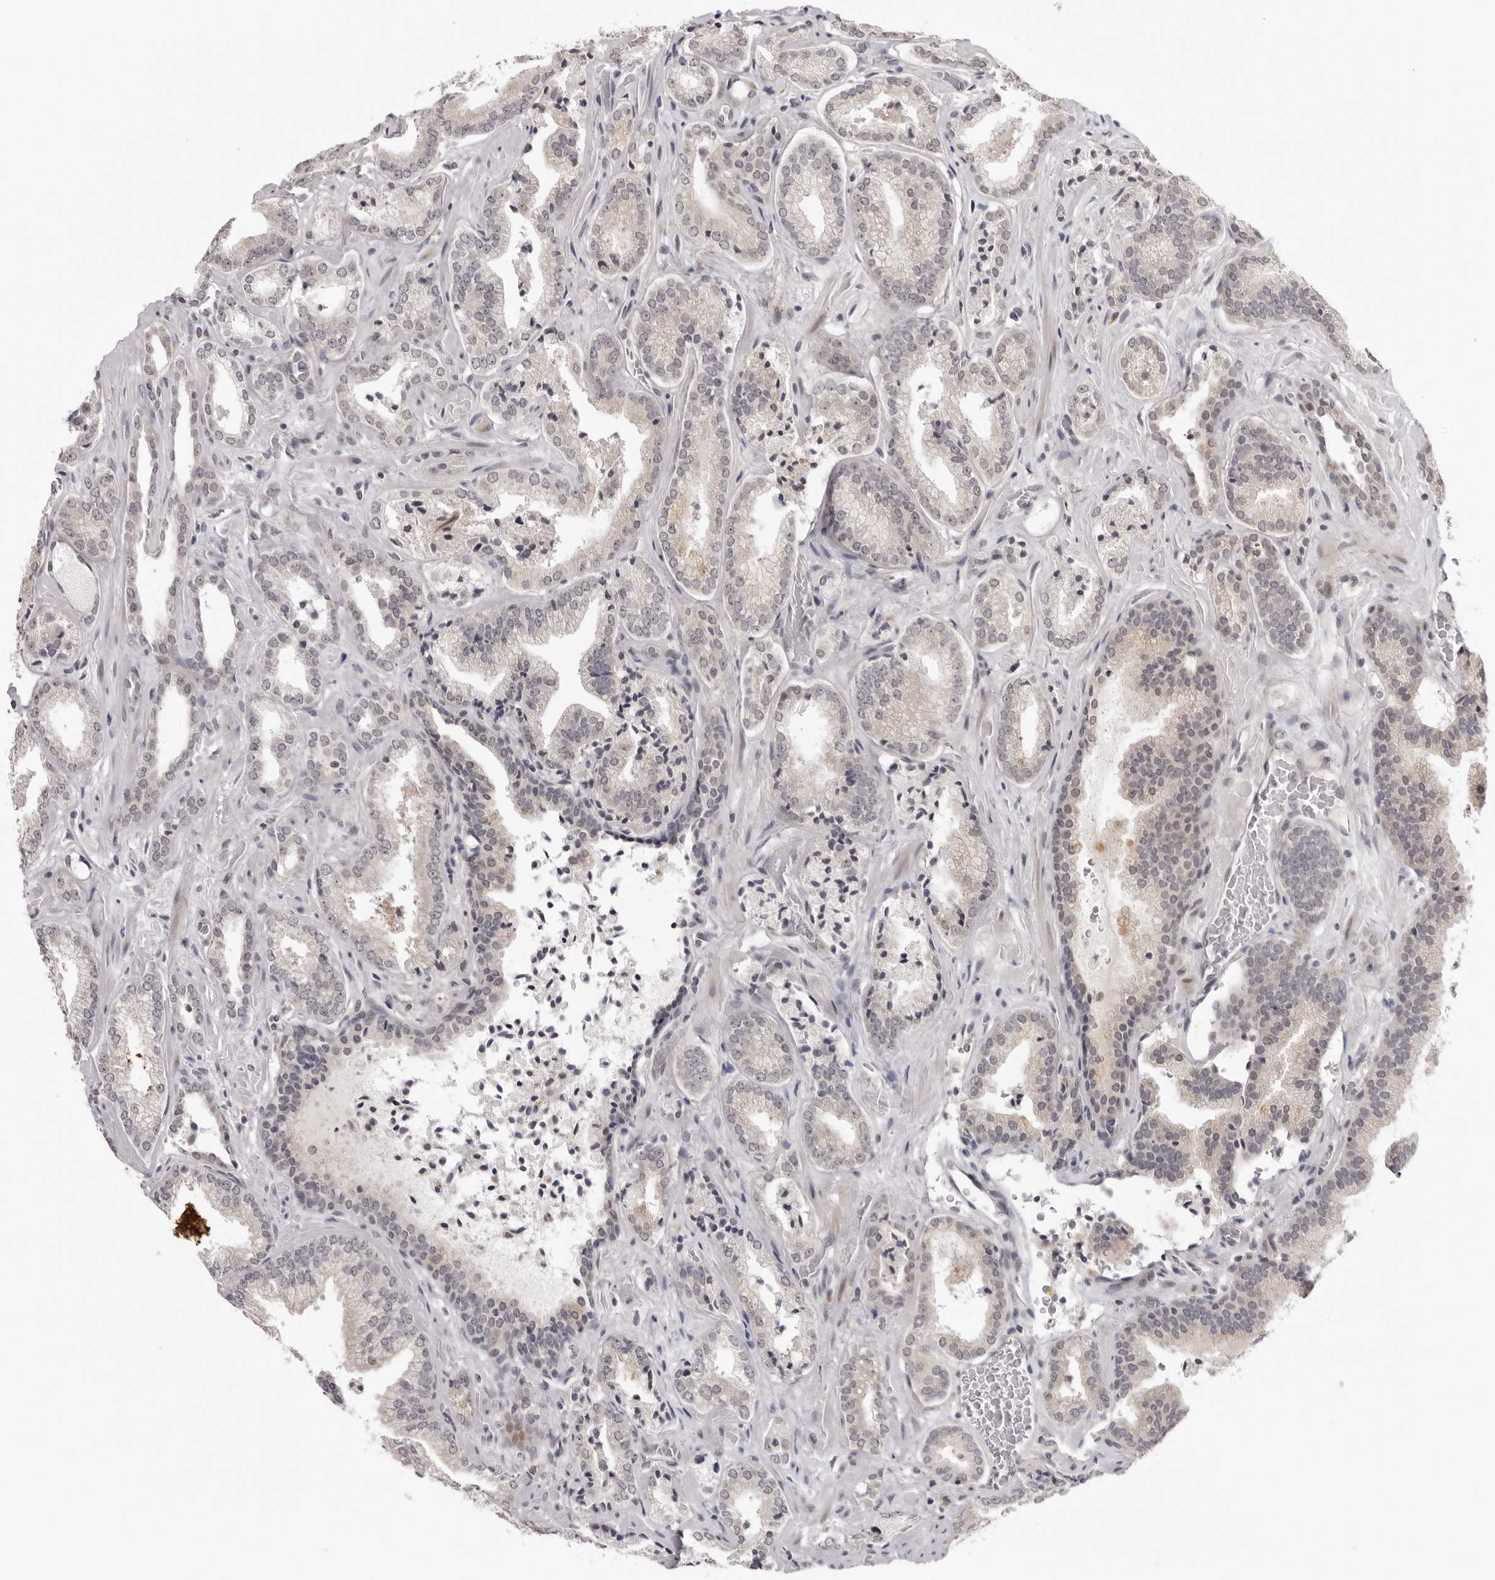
{"staining": {"intensity": "negative", "quantity": "none", "location": "none"}, "tissue": "prostate cancer", "cell_type": "Tumor cells", "image_type": "cancer", "snomed": [{"axis": "morphology", "description": "Adenocarcinoma, Low grade"}, {"axis": "topography", "description": "Prostate"}], "caption": "High magnification brightfield microscopy of prostate cancer stained with DAB (3,3'-diaminobenzidine) (brown) and counterstained with hematoxylin (blue): tumor cells show no significant positivity.", "gene": "PRUNE1", "patient": {"sex": "male", "age": 62}}